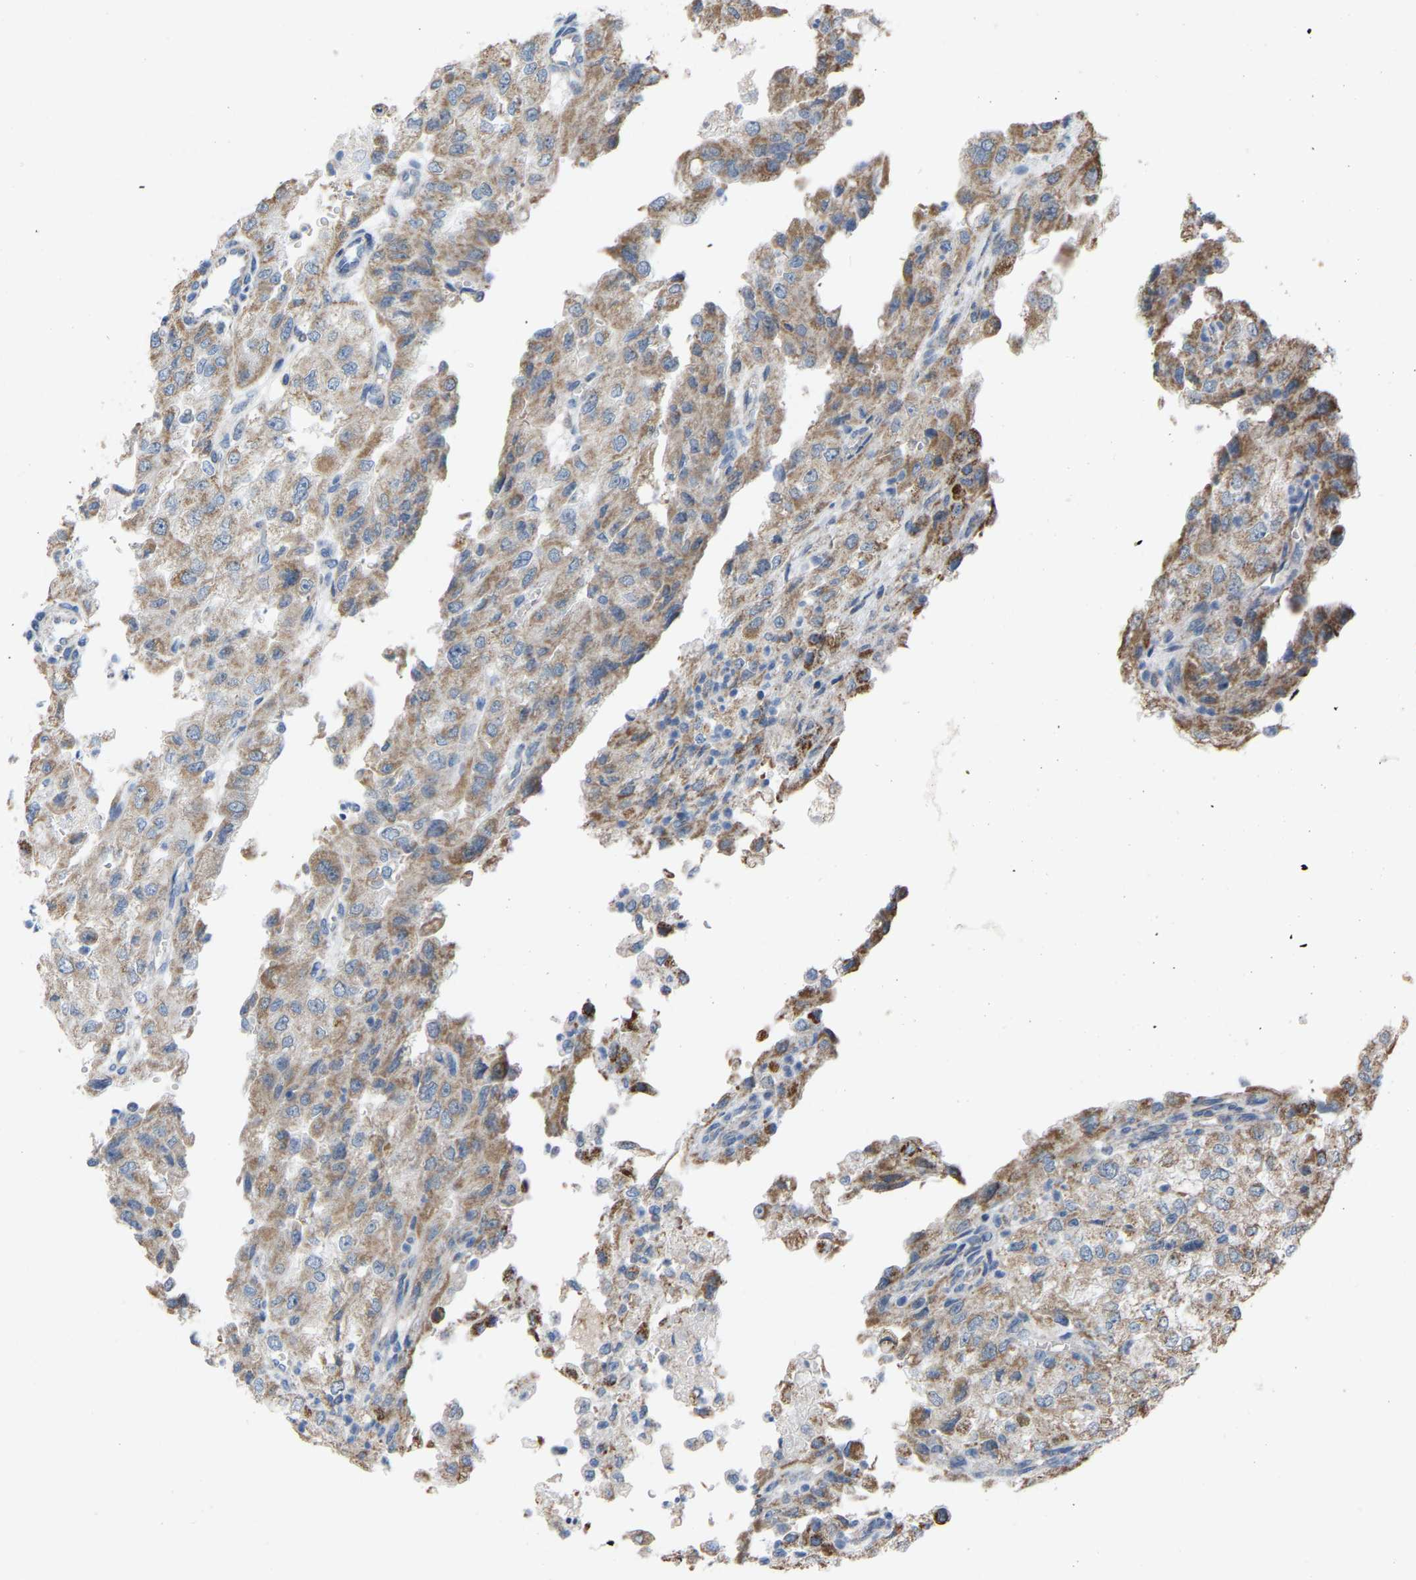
{"staining": {"intensity": "moderate", "quantity": ">75%", "location": "cytoplasmic/membranous"}, "tissue": "renal cancer", "cell_type": "Tumor cells", "image_type": "cancer", "snomed": [{"axis": "morphology", "description": "Adenocarcinoma, NOS"}, {"axis": "topography", "description": "Kidney"}], "caption": "Immunohistochemistry histopathology image of human adenocarcinoma (renal) stained for a protein (brown), which demonstrates medium levels of moderate cytoplasmic/membranous staining in approximately >75% of tumor cells.", "gene": "BCL10", "patient": {"sex": "female", "age": 54}}